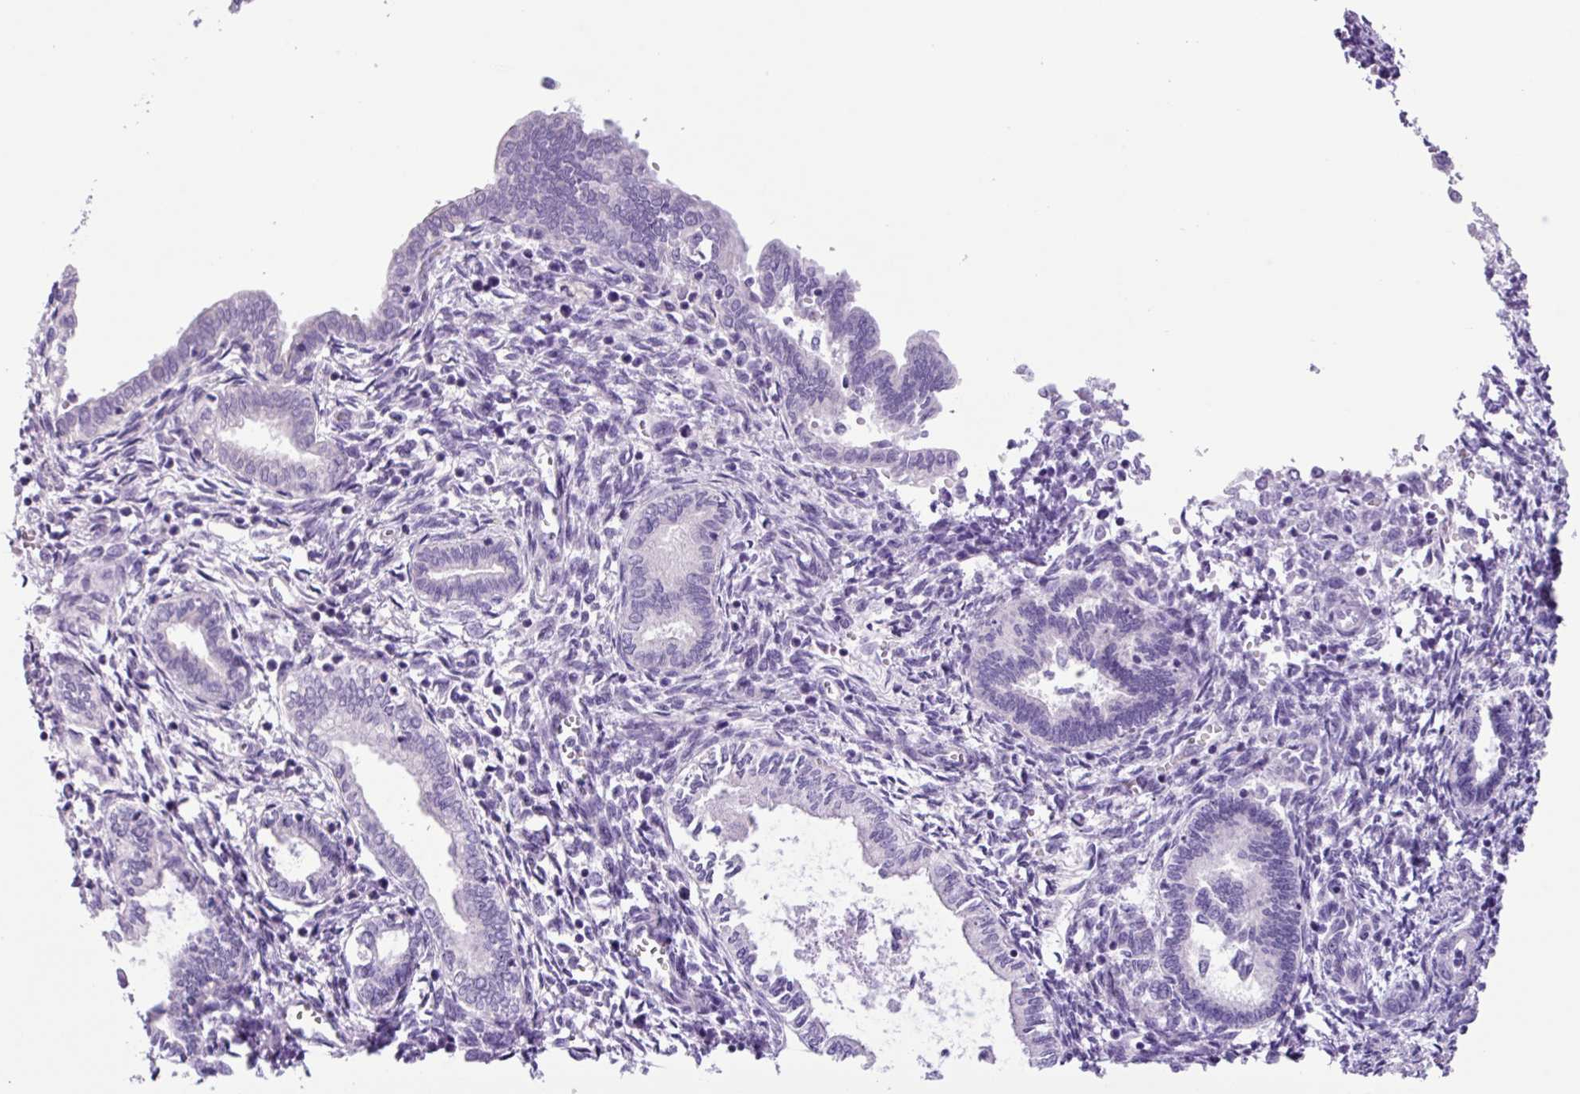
{"staining": {"intensity": "negative", "quantity": "none", "location": "none"}, "tissue": "endometrium", "cell_type": "Cells in endometrial stroma", "image_type": "normal", "snomed": [{"axis": "morphology", "description": "Normal tissue, NOS"}, {"axis": "topography", "description": "Endometrium"}], "caption": "The photomicrograph demonstrates no significant expression in cells in endometrial stroma of endometrium. The staining was performed using DAB to visualize the protein expression in brown, while the nuclei were stained in blue with hematoxylin (Magnification: 20x).", "gene": "AGO3", "patient": {"sex": "female", "age": 37}}